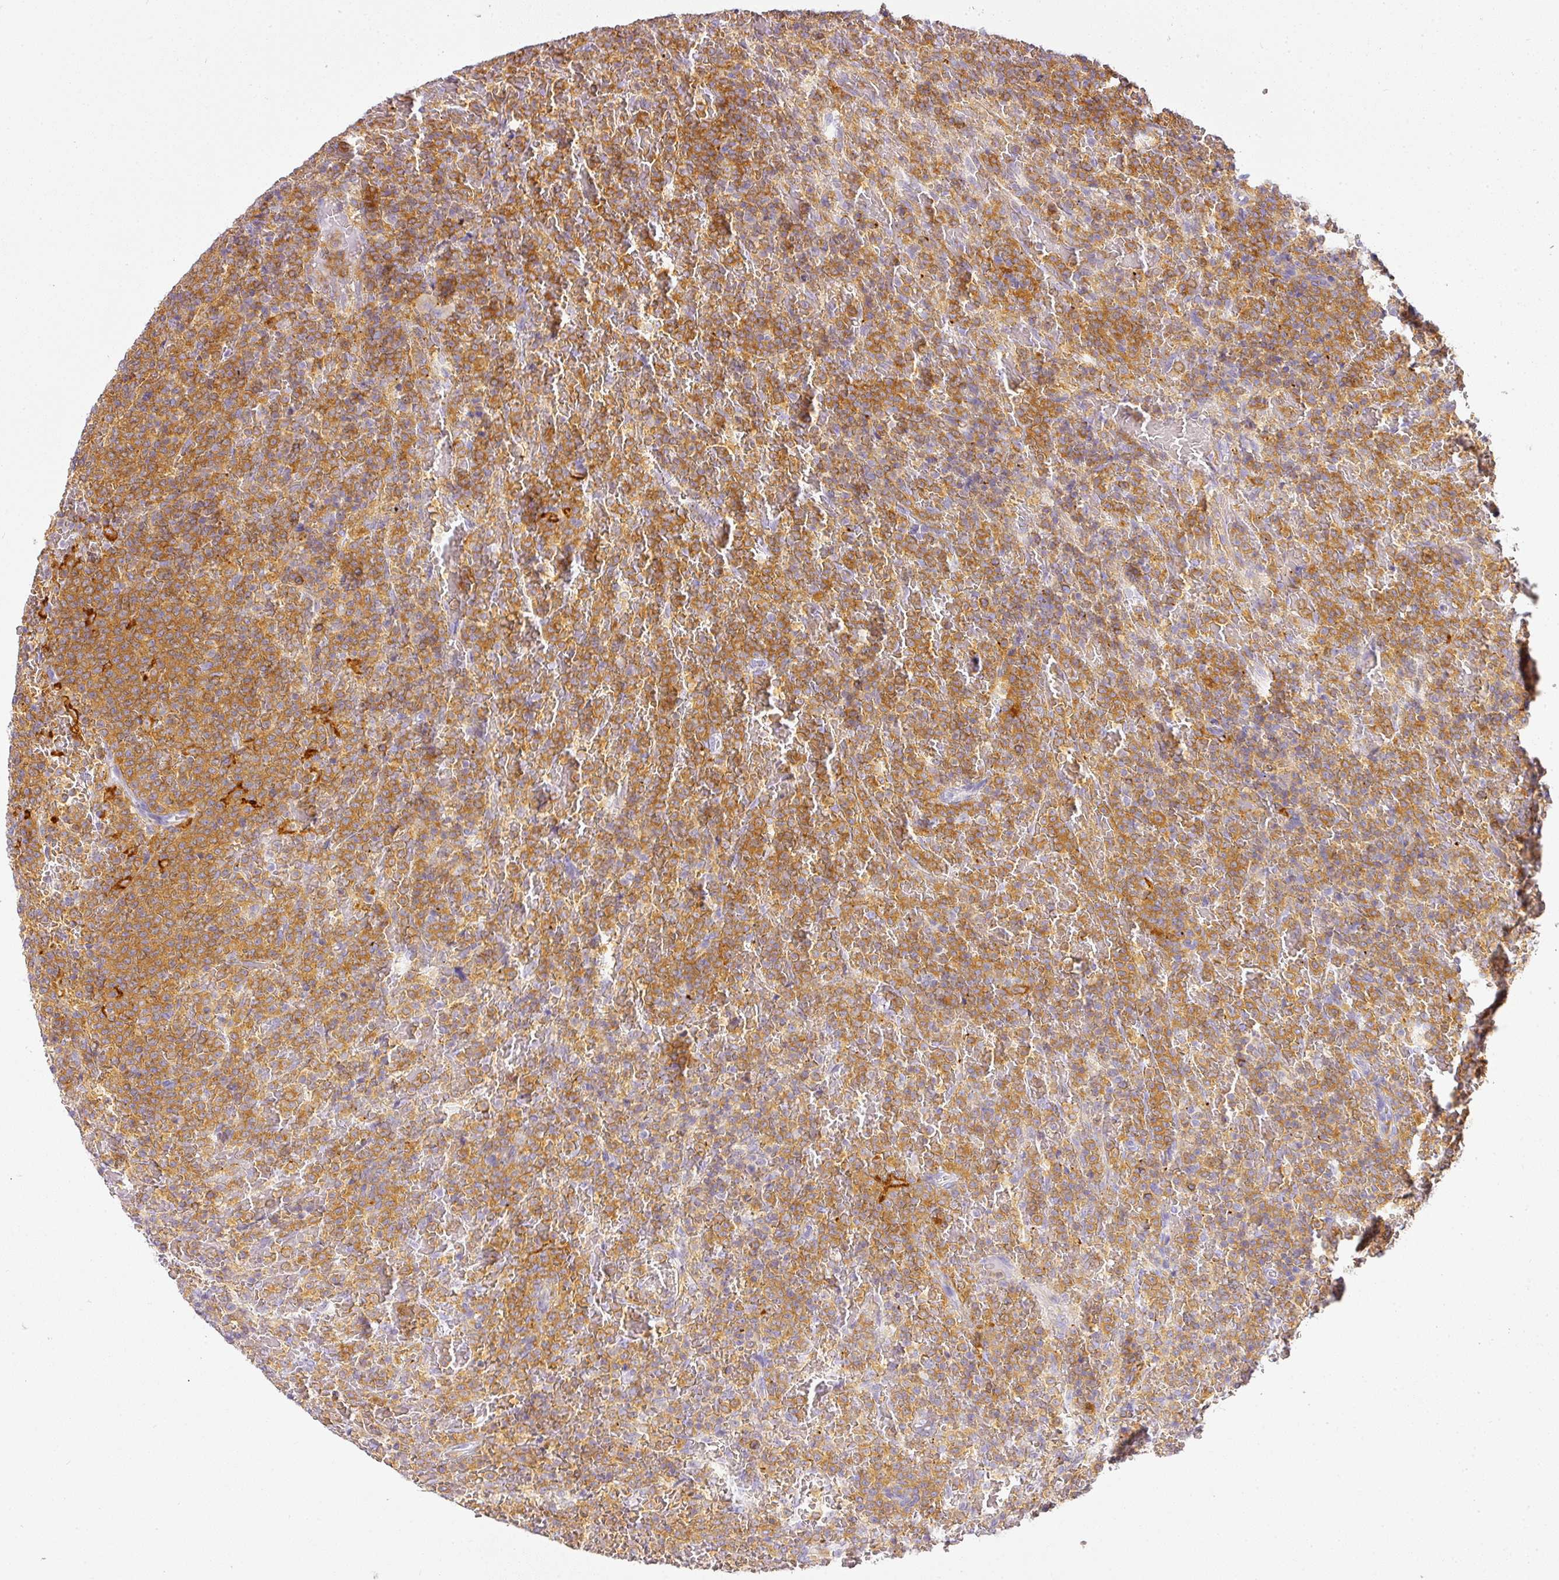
{"staining": {"intensity": "moderate", "quantity": ">75%", "location": "cytoplasmic/membranous"}, "tissue": "lymphoma", "cell_type": "Tumor cells", "image_type": "cancer", "snomed": [{"axis": "morphology", "description": "Malignant lymphoma, non-Hodgkin's type, Low grade"}, {"axis": "topography", "description": "Spleen"}], "caption": "Protein expression analysis of human malignant lymphoma, non-Hodgkin's type (low-grade) reveals moderate cytoplasmic/membranous staining in about >75% of tumor cells.", "gene": "TMEM42", "patient": {"sex": "male", "age": 60}}